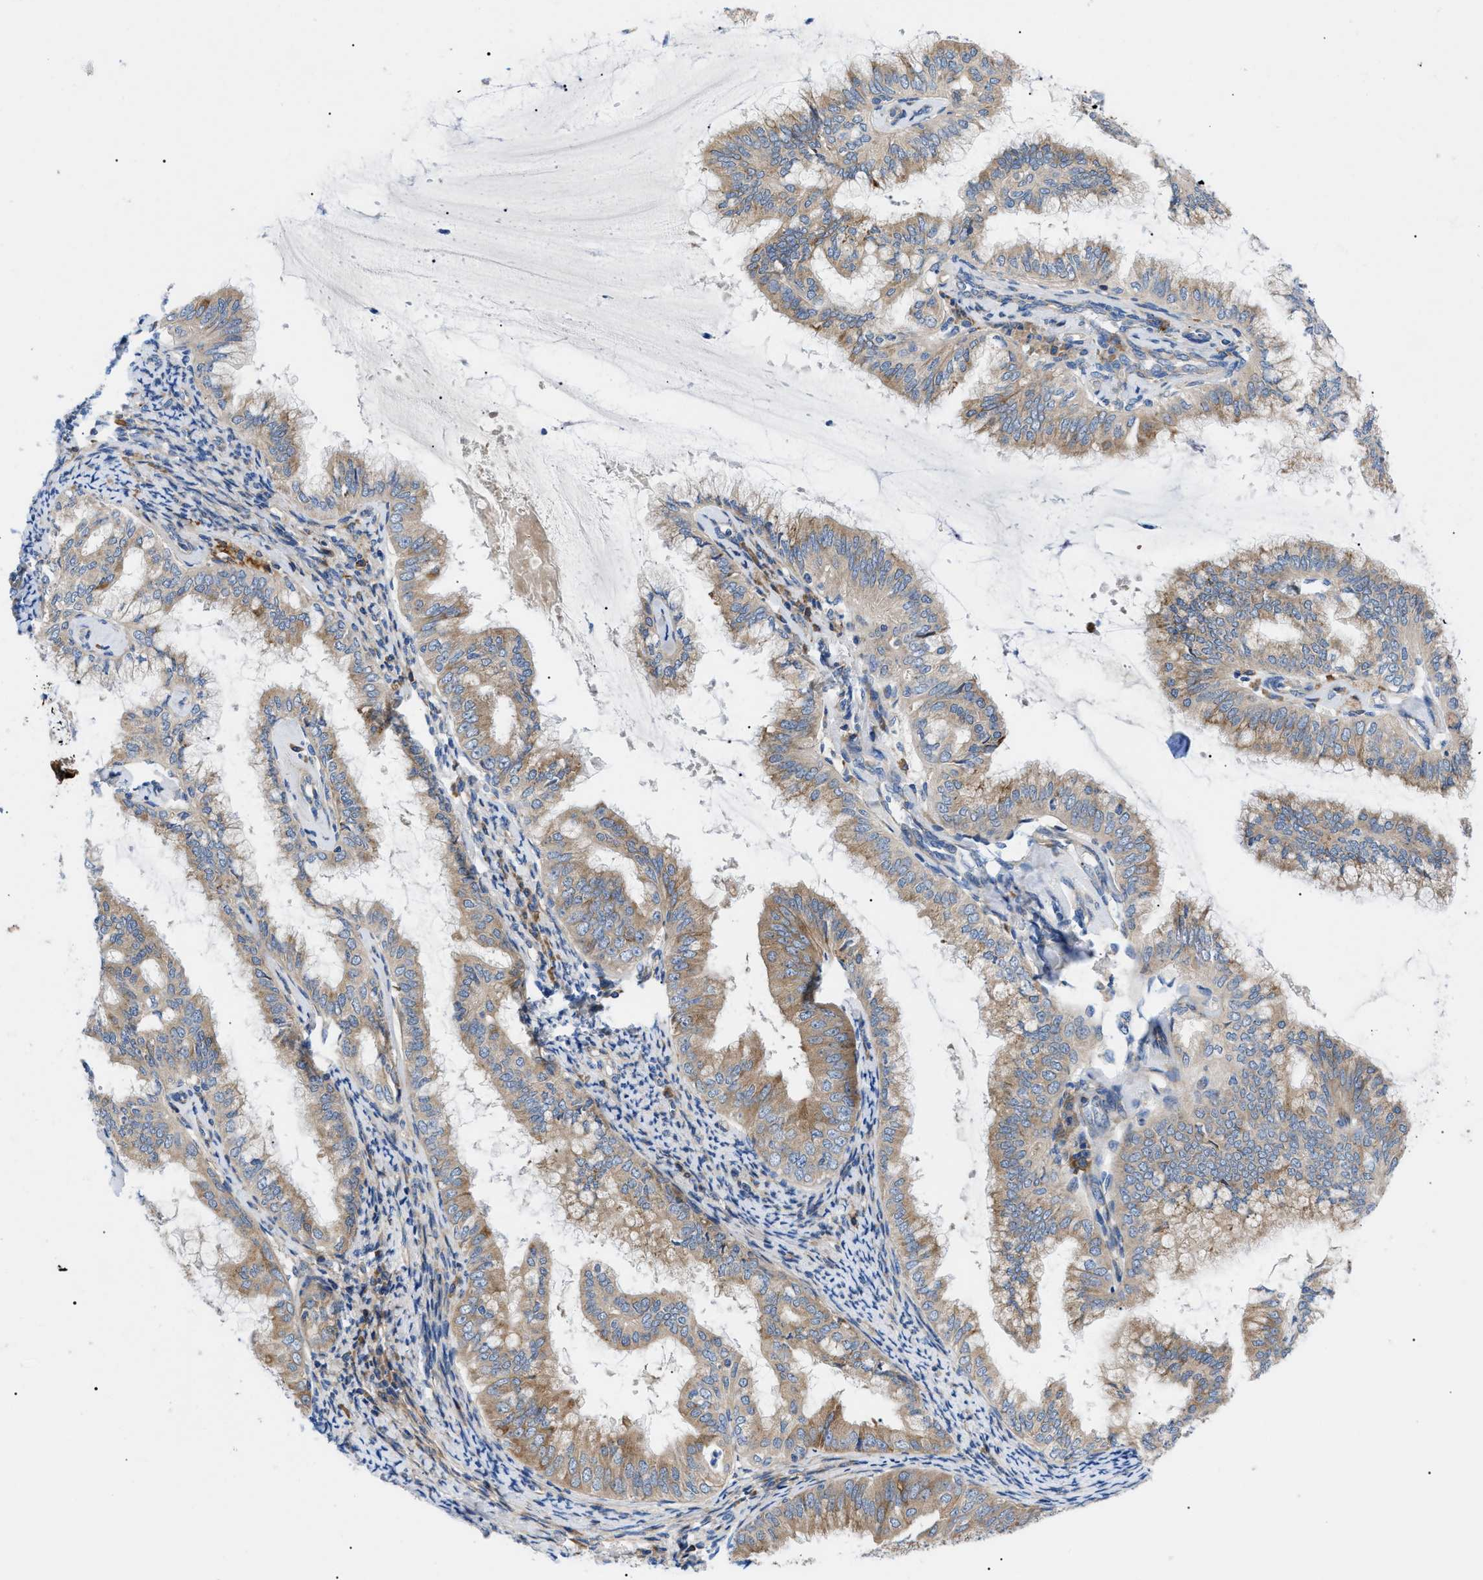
{"staining": {"intensity": "moderate", "quantity": ">75%", "location": "cytoplasmic/membranous"}, "tissue": "endometrial cancer", "cell_type": "Tumor cells", "image_type": "cancer", "snomed": [{"axis": "morphology", "description": "Adenocarcinoma, NOS"}, {"axis": "topography", "description": "Endometrium"}], "caption": "Immunohistochemistry staining of endometrial cancer (adenocarcinoma), which exhibits medium levels of moderate cytoplasmic/membranous staining in approximately >75% of tumor cells indicating moderate cytoplasmic/membranous protein expression. The staining was performed using DAB (3,3'-diaminobenzidine) (brown) for protein detection and nuclei were counterstained in hematoxylin (blue).", "gene": "HSPB8", "patient": {"sex": "female", "age": 63}}